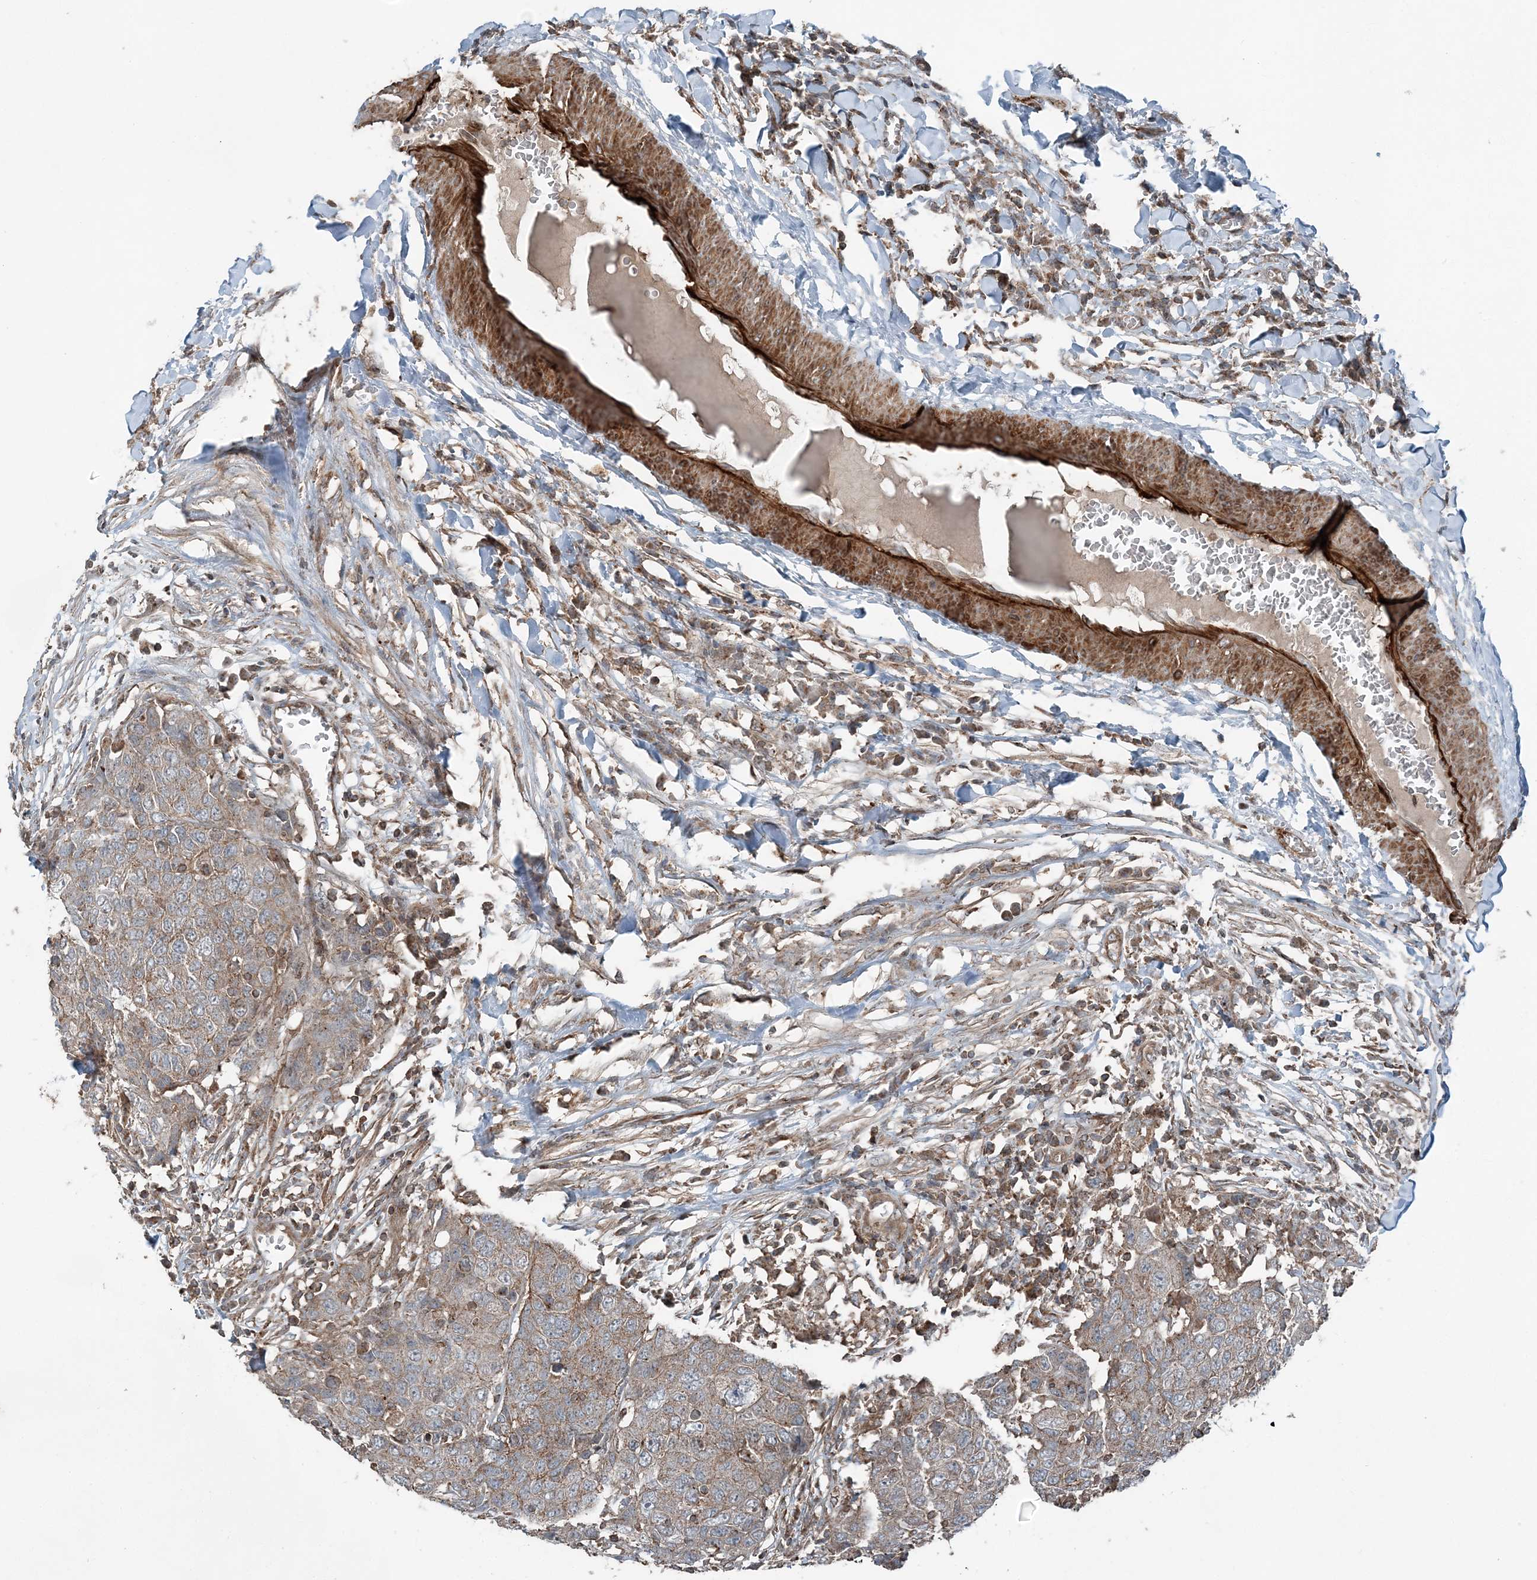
{"staining": {"intensity": "weak", "quantity": ">75%", "location": "cytoplasmic/membranous"}, "tissue": "head and neck cancer", "cell_type": "Tumor cells", "image_type": "cancer", "snomed": [{"axis": "morphology", "description": "Squamous cell carcinoma, NOS"}, {"axis": "topography", "description": "Head-Neck"}], "caption": "Immunohistochemistry staining of head and neck cancer (squamous cell carcinoma), which displays low levels of weak cytoplasmic/membranous staining in about >75% of tumor cells indicating weak cytoplasmic/membranous protein expression. The staining was performed using DAB (brown) for protein detection and nuclei were counterstained in hematoxylin (blue).", "gene": "KY", "patient": {"sex": "male", "age": 66}}